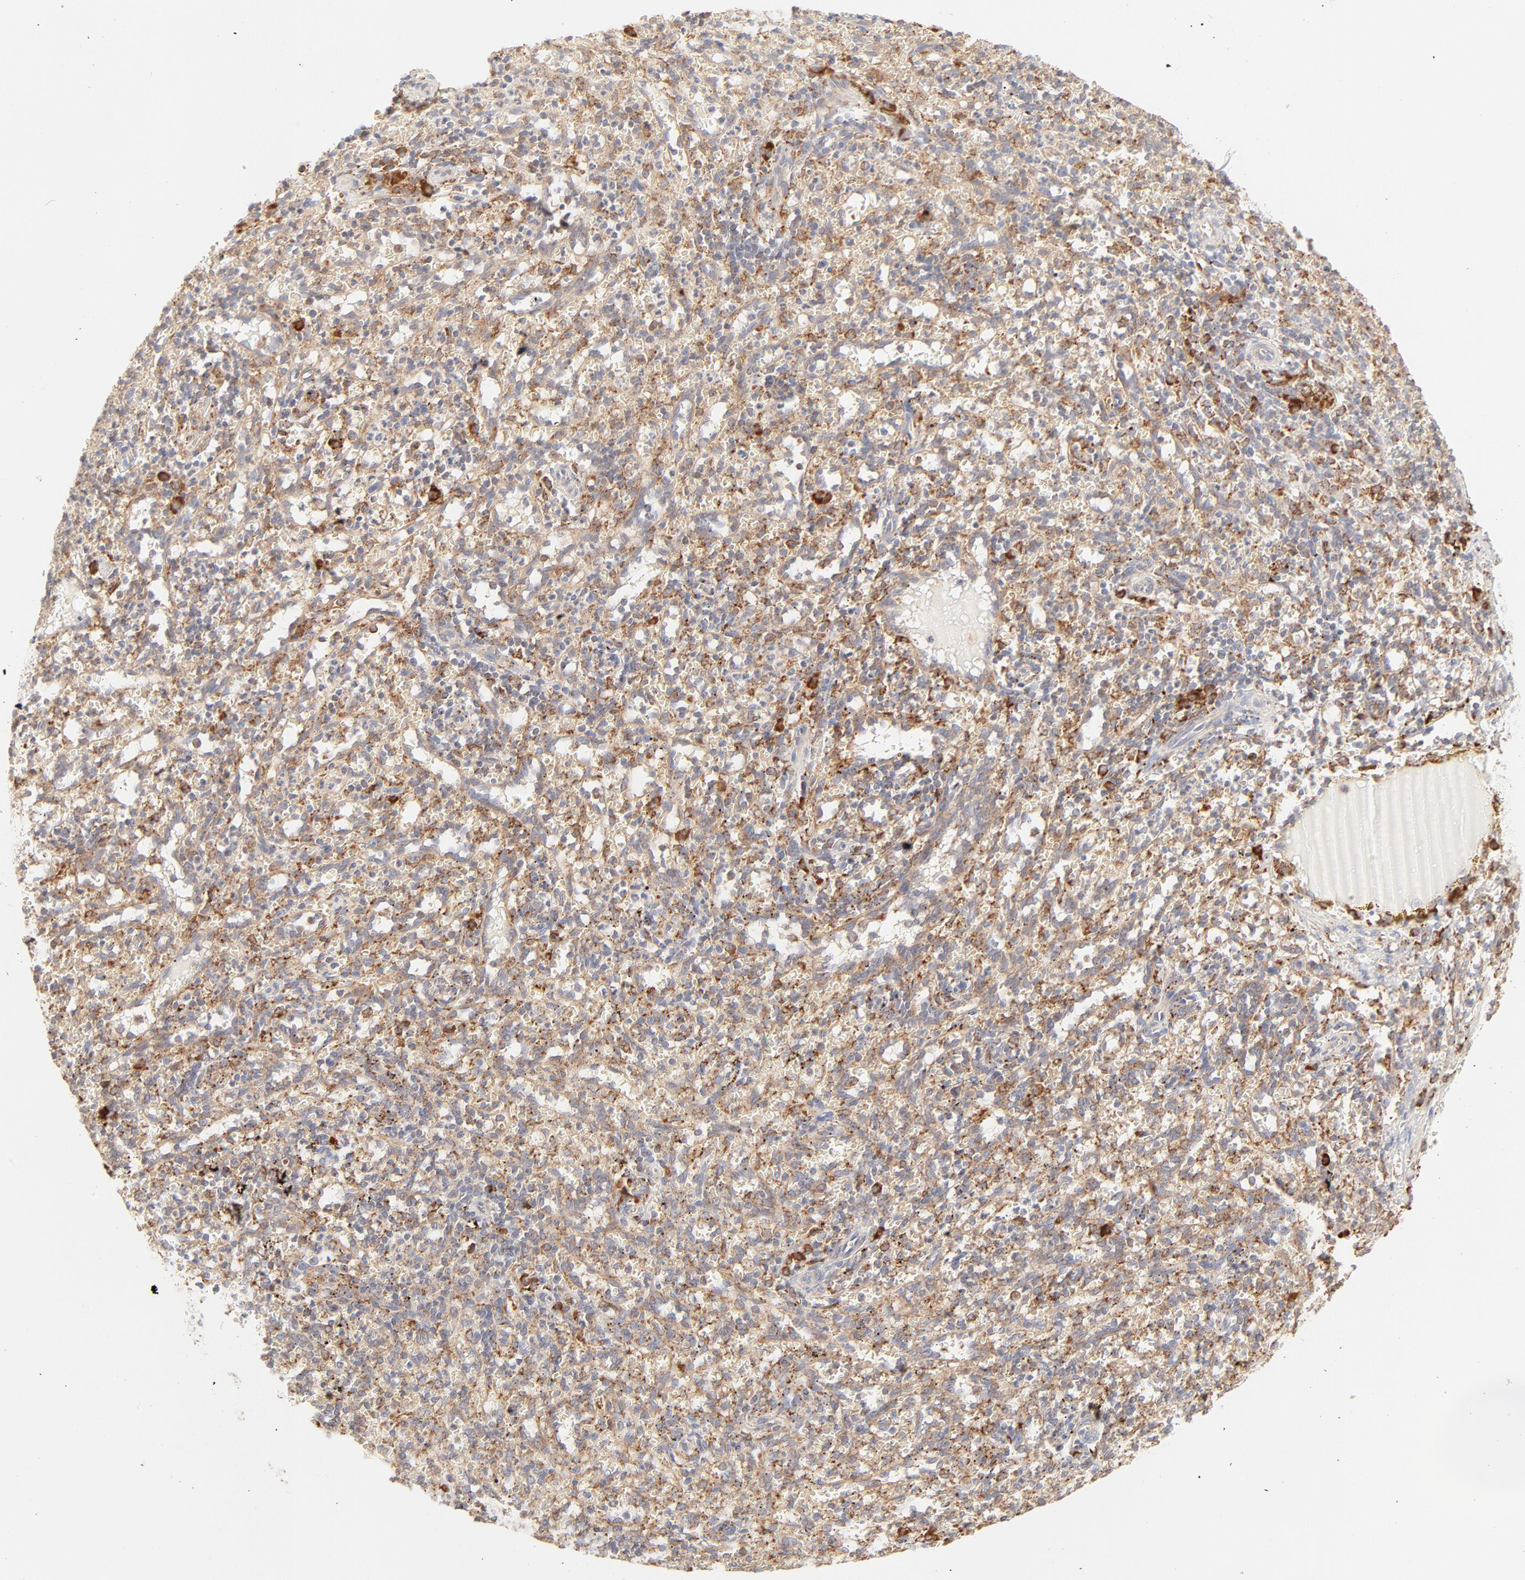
{"staining": {"intensity": "moderate", "quantity": "25%-75%", "location": "cytoplasmic/membranous"}, "tissue": "spleen", "cell_type": "Cells in red pulp", "image_type": "normal", "snomed": [{"axis": "morphology", "description": "Normal tissue, NOS"}, {"axis": "topography", "description": "Spleen"}], "caption": "A micrograph of human spleen stained for a protein displays moderate cytoplasmic/membranous brown staining in cells in red pulp.", "gene": "PARP12", "patient": {"sex": "female", "age": 10}}